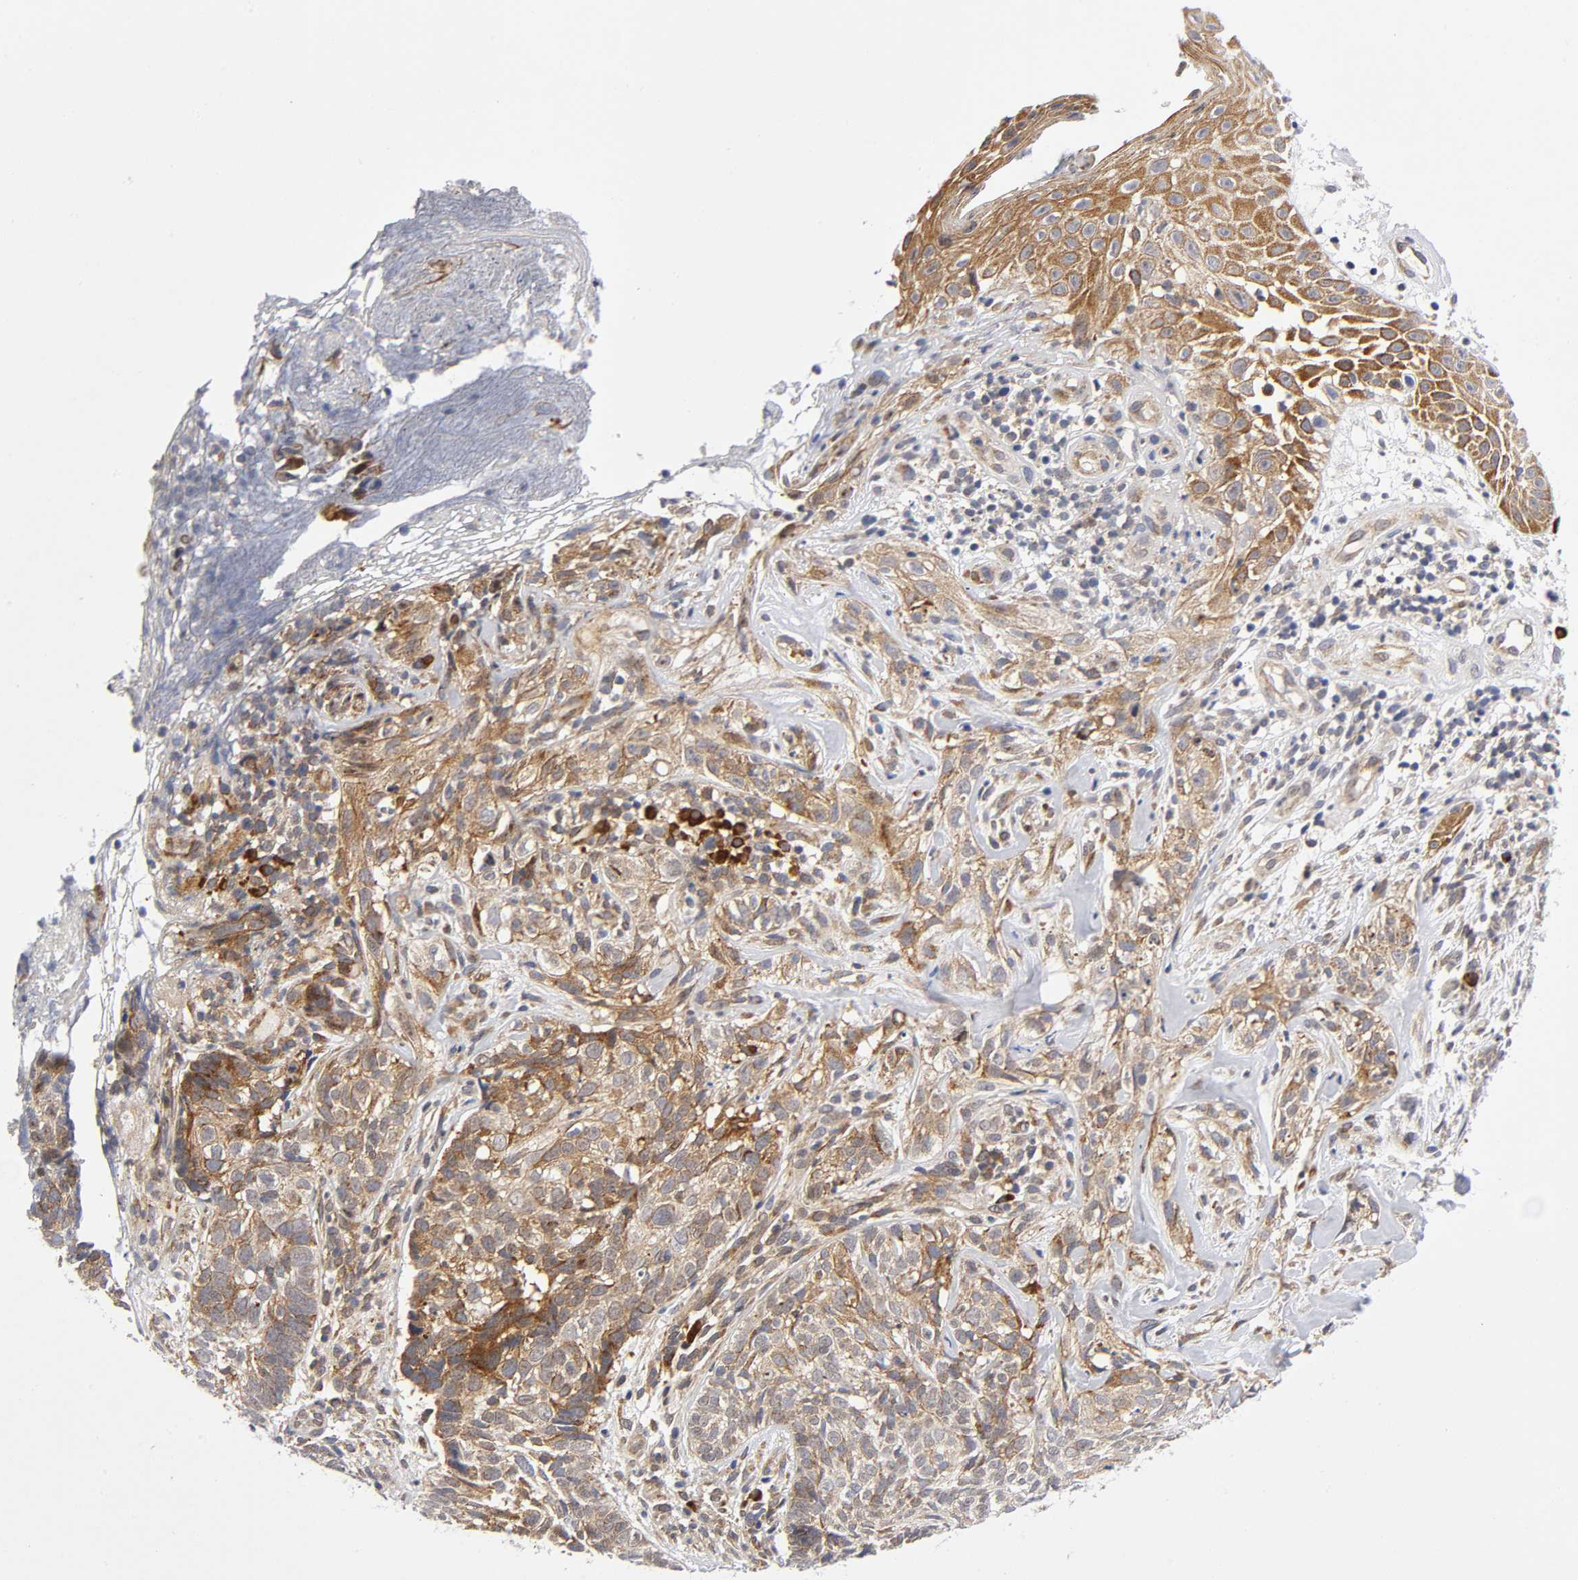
{"staining": {"intensity": "moderate", "quantity": ">75%", "location": "cytoplasmic/membranous"}, "tissue": "skin cancer", "cell_type": "Tumor cells", "image_type": "cancer", "snomed": [{"axis": "morphology", "description": "Basal cell carcinoma"}, {"axis": "topography", "description": "Skin"}], "caption": "A micrograph of human skin cancer (basal cell carcinoma) stained for a protein exhibits moderate cytoplasmic/membranous brown staining in tumor cells.", "gene": "EIF5", "patient": {"sex": "male", "age": 72}}